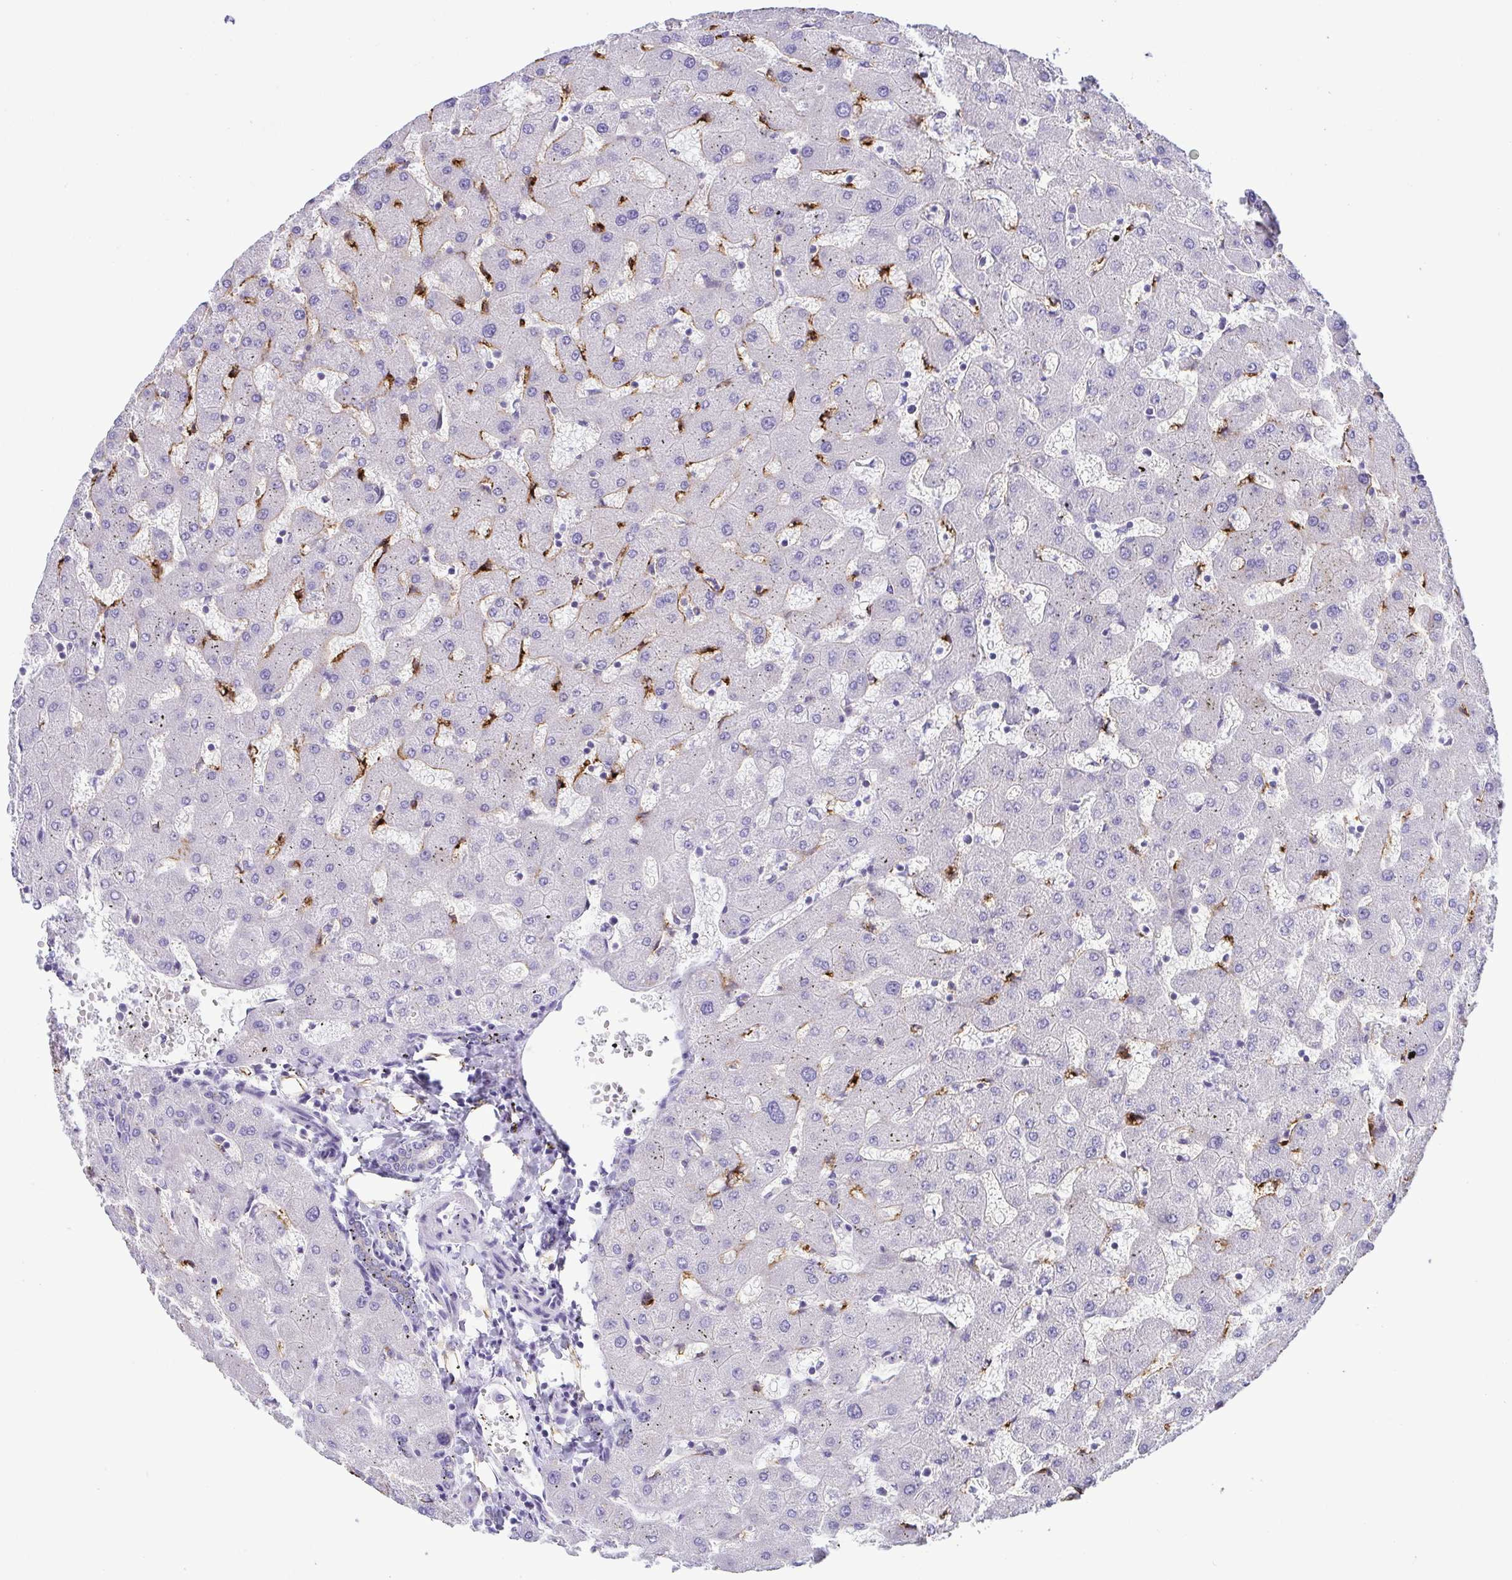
{"staining": {"intensity": "negative", "quantity": "none", "location": "none"}, "tissue": "liver", "cell_type": "Cholangiocytes", "image_type": "normal", "snomed": [{"axis": "morphology", "description": "Normal tissue, NOS"}, {"axis": "topography", "description": "Liver"}], "caption": "Human liver stained for a protein using immunohistochemistry exhibits no expression in cholangiocytes.", "gene": "GPR182", "patient": {"sex": "female", "age": 63}}